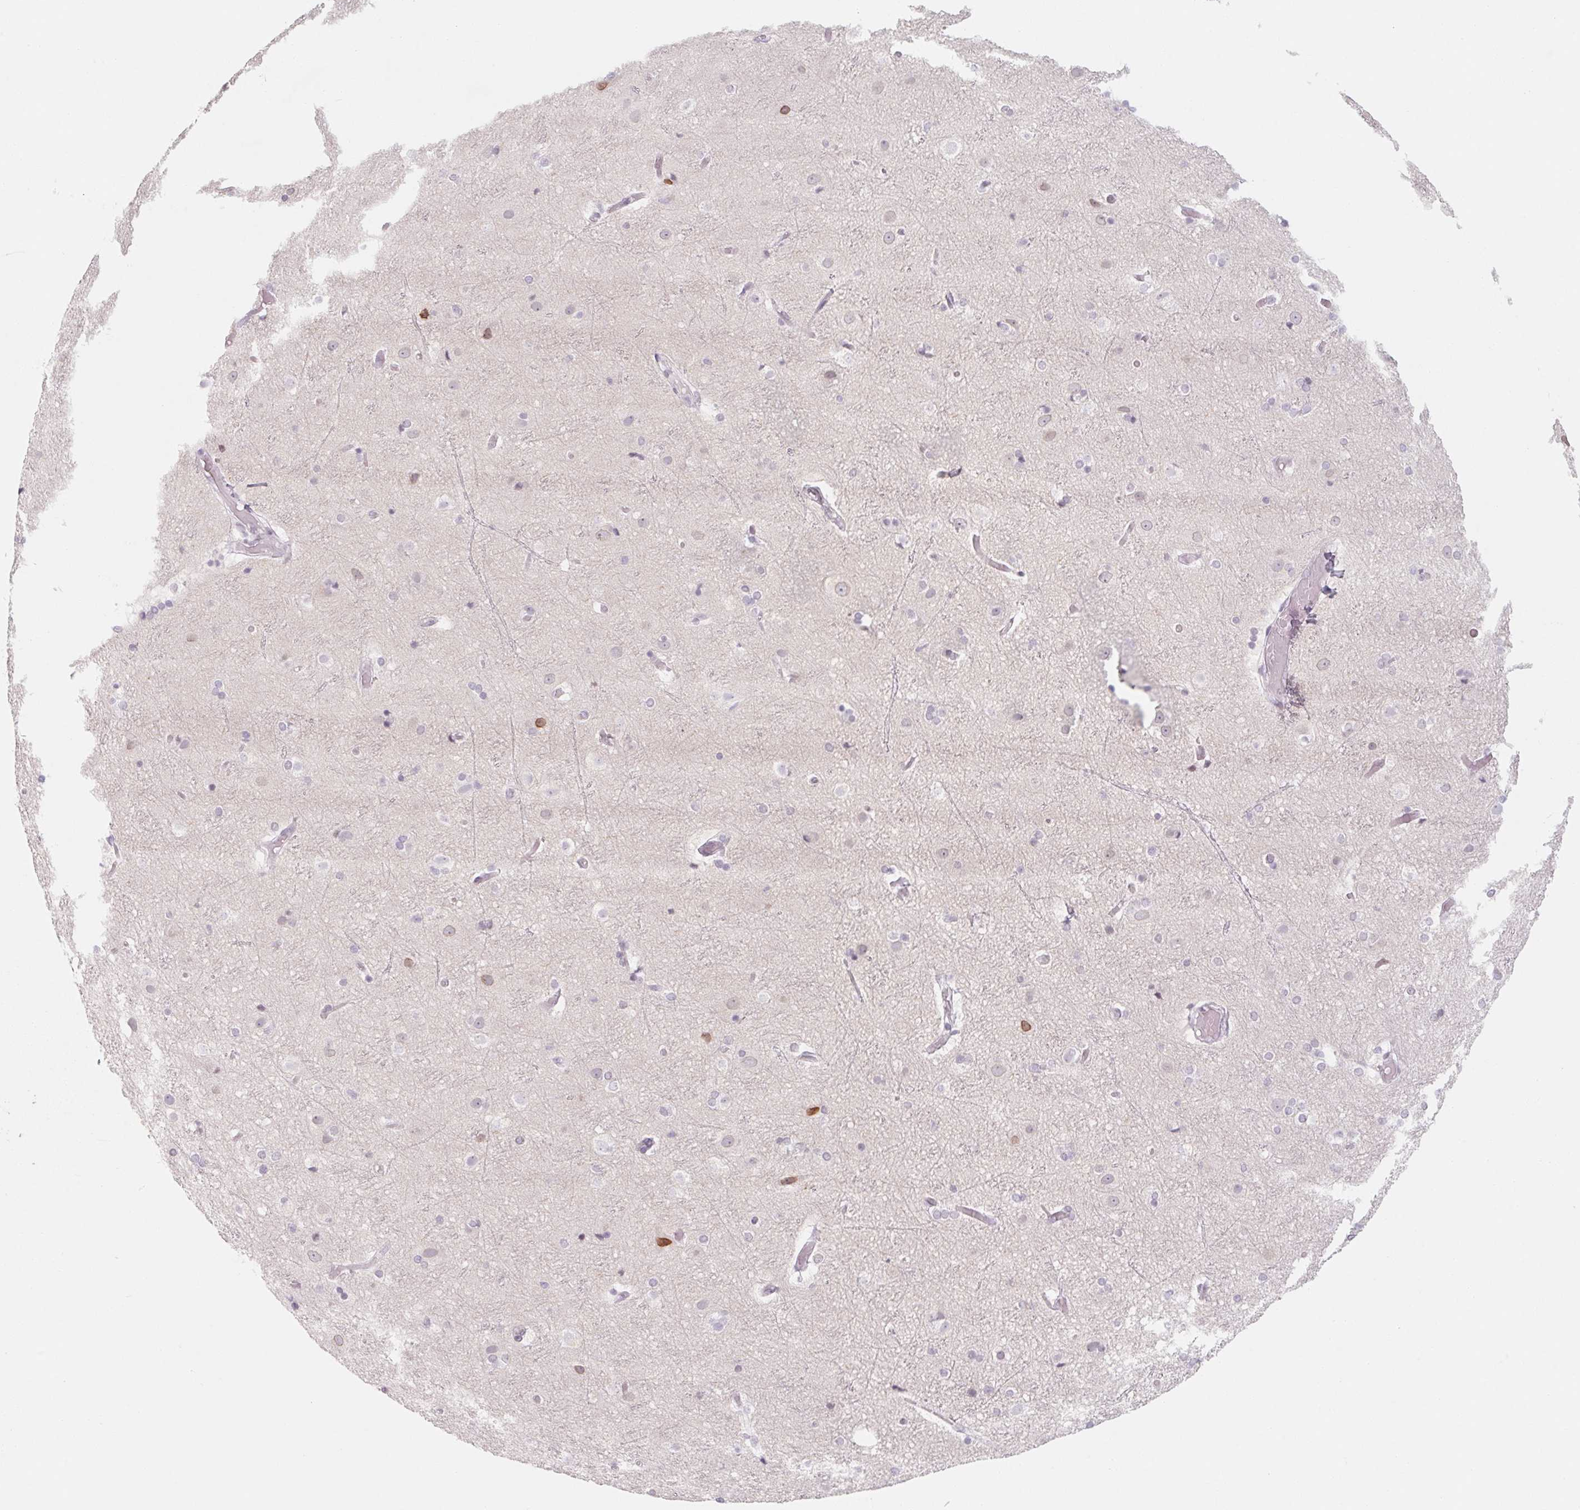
{"staining": {"intensity": "negative", "quantity": "none", "location": "none"}, "tissue": "cerebral cortex", "cell_type": "Endothelial cells", "image_type": "normal", "snomed": [{"axis": "morphology", "description": "Normal tissue, NOS"}, {"axis": "topography", "description": "Cerebral cortex"}], "caption": "IHC of normal human cerebral cortex demonstrates no staining in endothelial cells. (Stains: DAB immunohistochemistry with hematoxylin counter stain, Microscopy: brightfield microscopy at high magnification).", "gene": "KCNQ2", "patient": {"sex": "female", "age": 52}}